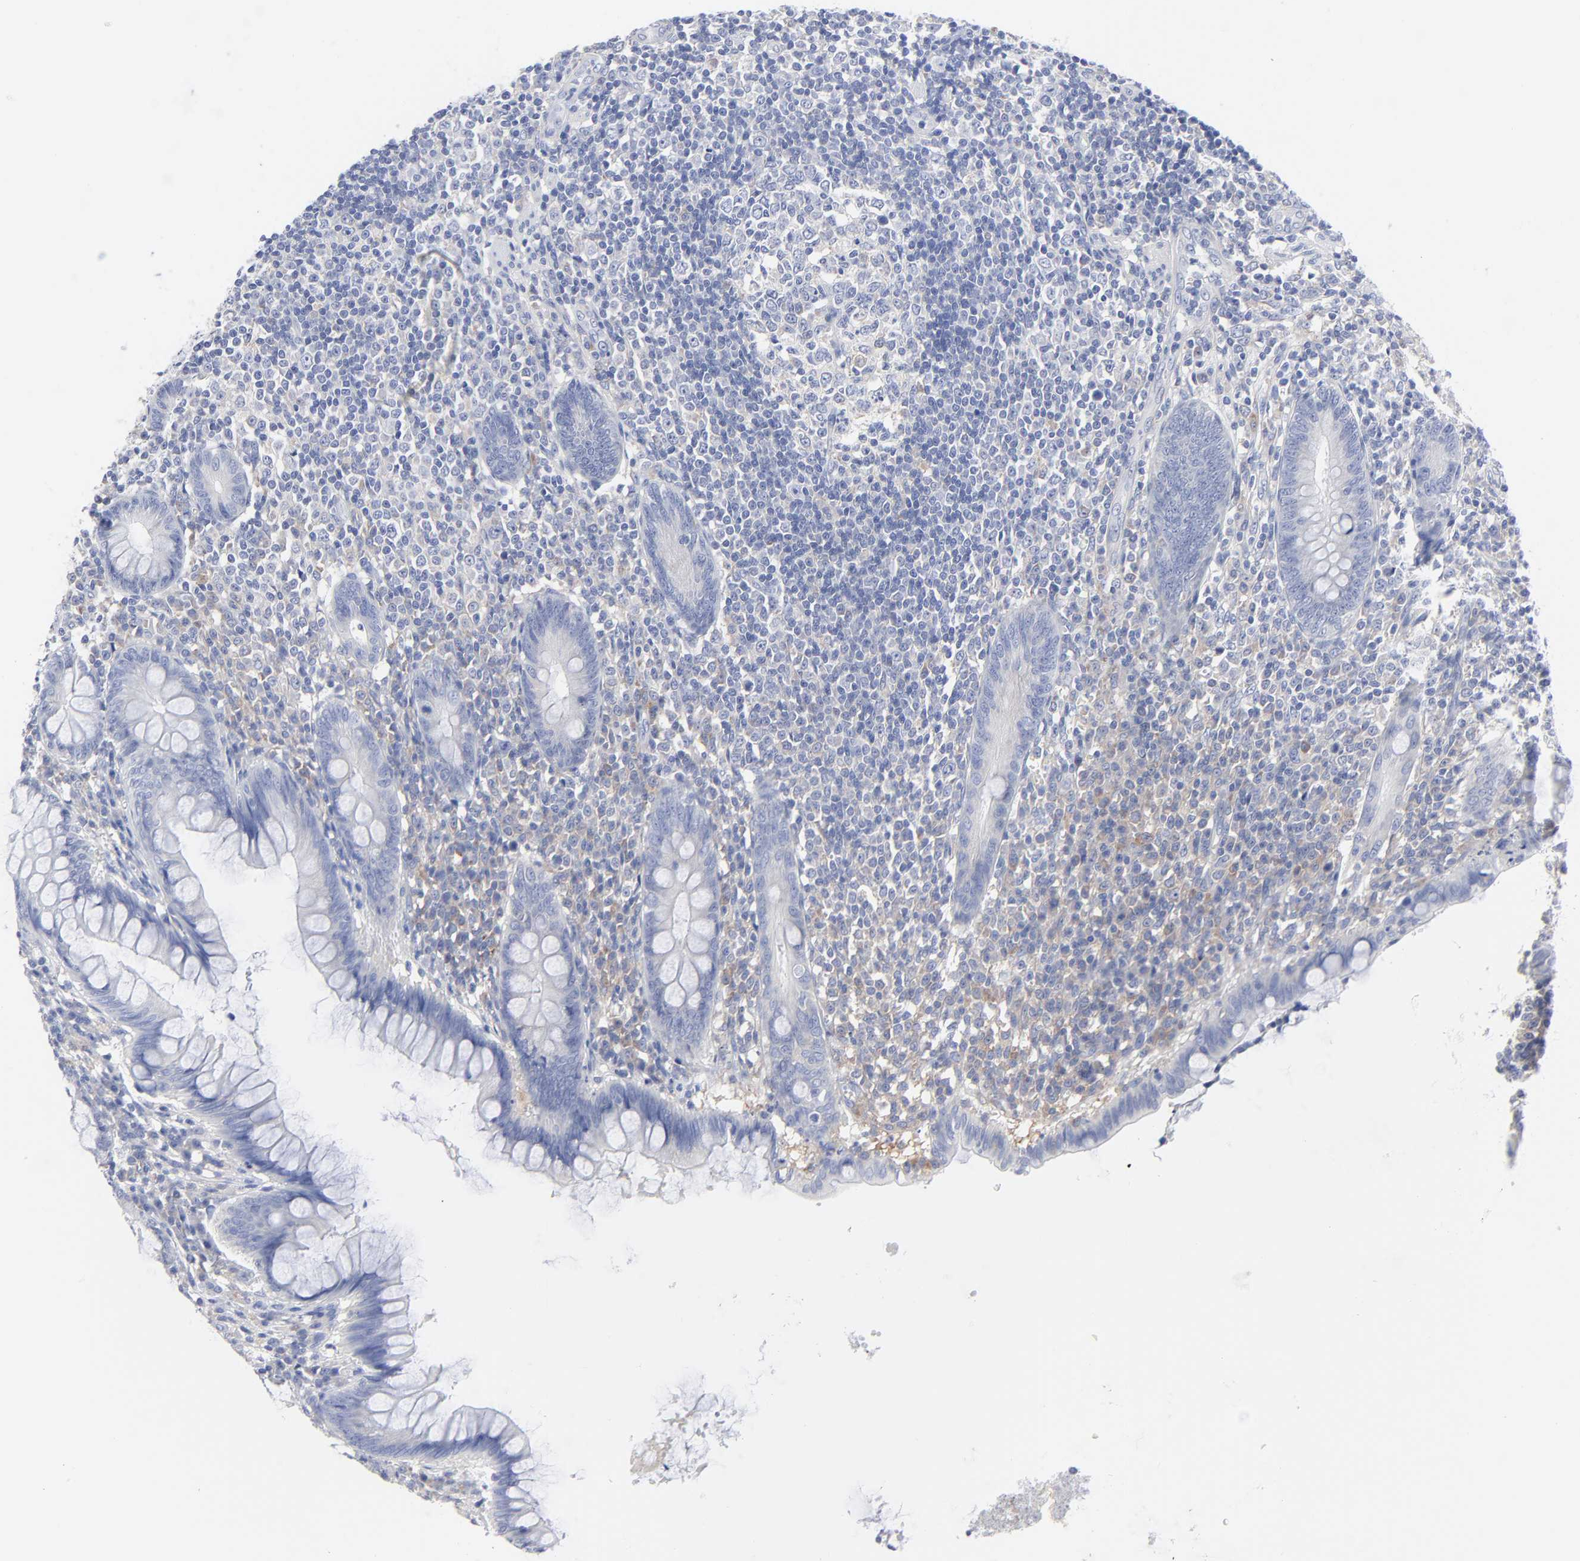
{"staining": {"intensity": "negative", "quantity": "none", "location": "none"}, "tissue": "appendix", "cell_type": "Glandular cells", "image_type": "normal", "snomed": [{"axis": "morphology", "description": "Normal tissue, NOS"}, {"axis": "topography", "description": "Appendix"}], "caption": "This photomicrograph is of benign appendix stained with IHC to label a protein in brown with the nuclei are counter-stained blue. There is no staining in glandular cells. (Brightfield microscopy of DAB (3,3'-diaminobenzidine) immunohistochemistry (IHC) at high magnification).", "gene": "STAT2", "patient": {"sex": "female", "age": 66}}